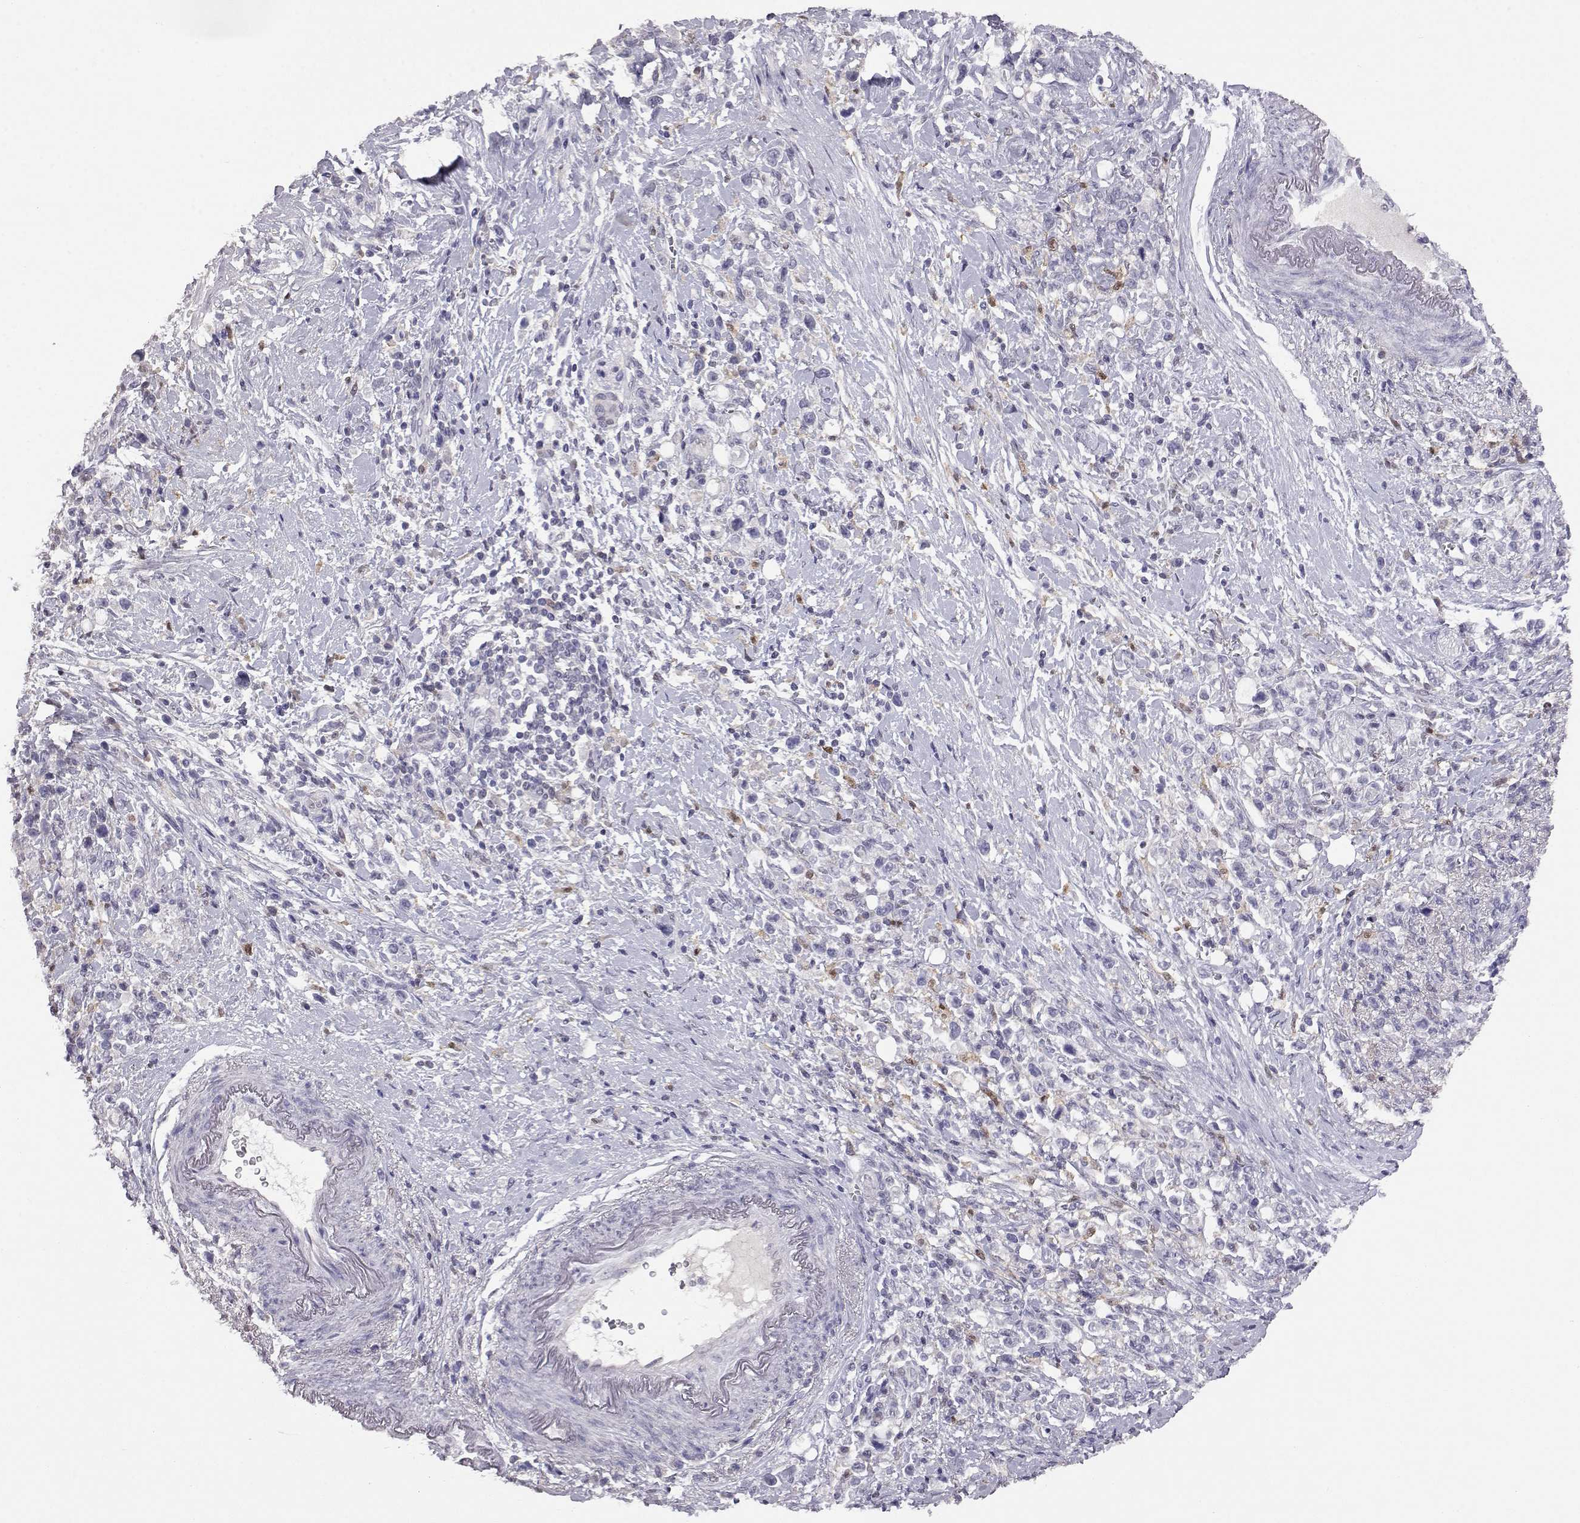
{"staining": {"intensity": "negative", "quantity": "none", "location": "none"}, "tissue": "stomach cancer", "cell_type": "Tumor cells", "image_type": "cancer", "snomed": [{"axis": "morphology", "description": "Adenocarcinoma, NOS"}, {"axis": "topography", "description": "Stomach"}], "caption": "Tumor cells show no significant positivity in stomach cancer.", "gene": "AKR1B1", "patient": {"sex": "male", "age": 63}}